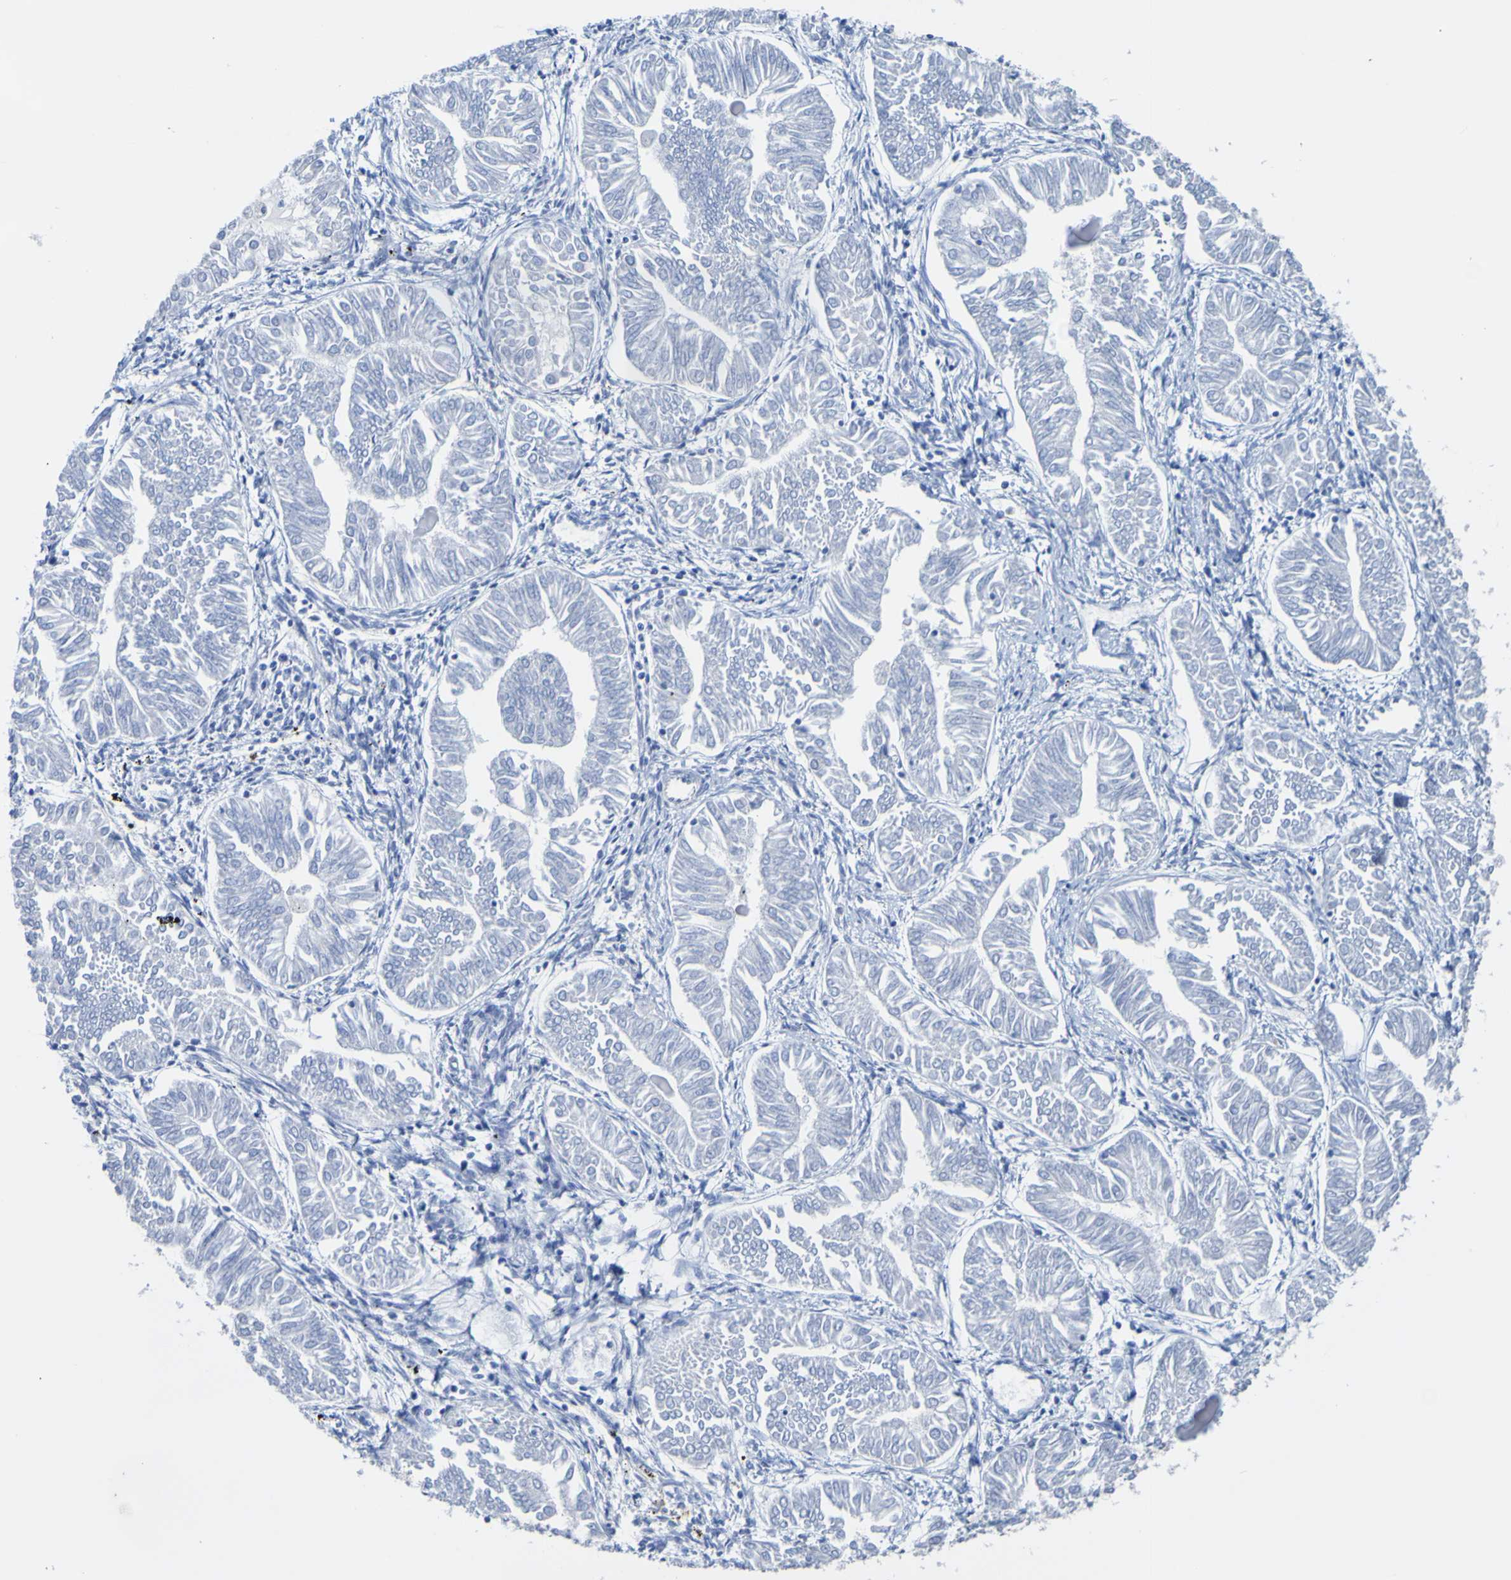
{"staining": {"intensity": "negative", "quantity": "none", "location": "none"}, "tissue": "endometrial cancer", "cell_type": "Tumor cells", "image_type": "cancer", "snomed": [{"axis": "morphology", "description": "Adenocarcinoma, NOS"}, {"axis": "topography", "description": "Endometrium"}], "caption": "Immunohistochemistry image of endometrial cancer (adenocarcinoma) stained for a protein (brown), which displays no expression in tumor cells.", "gene": "ACMSD", "patient": {"sex": "female", "age": 53}}